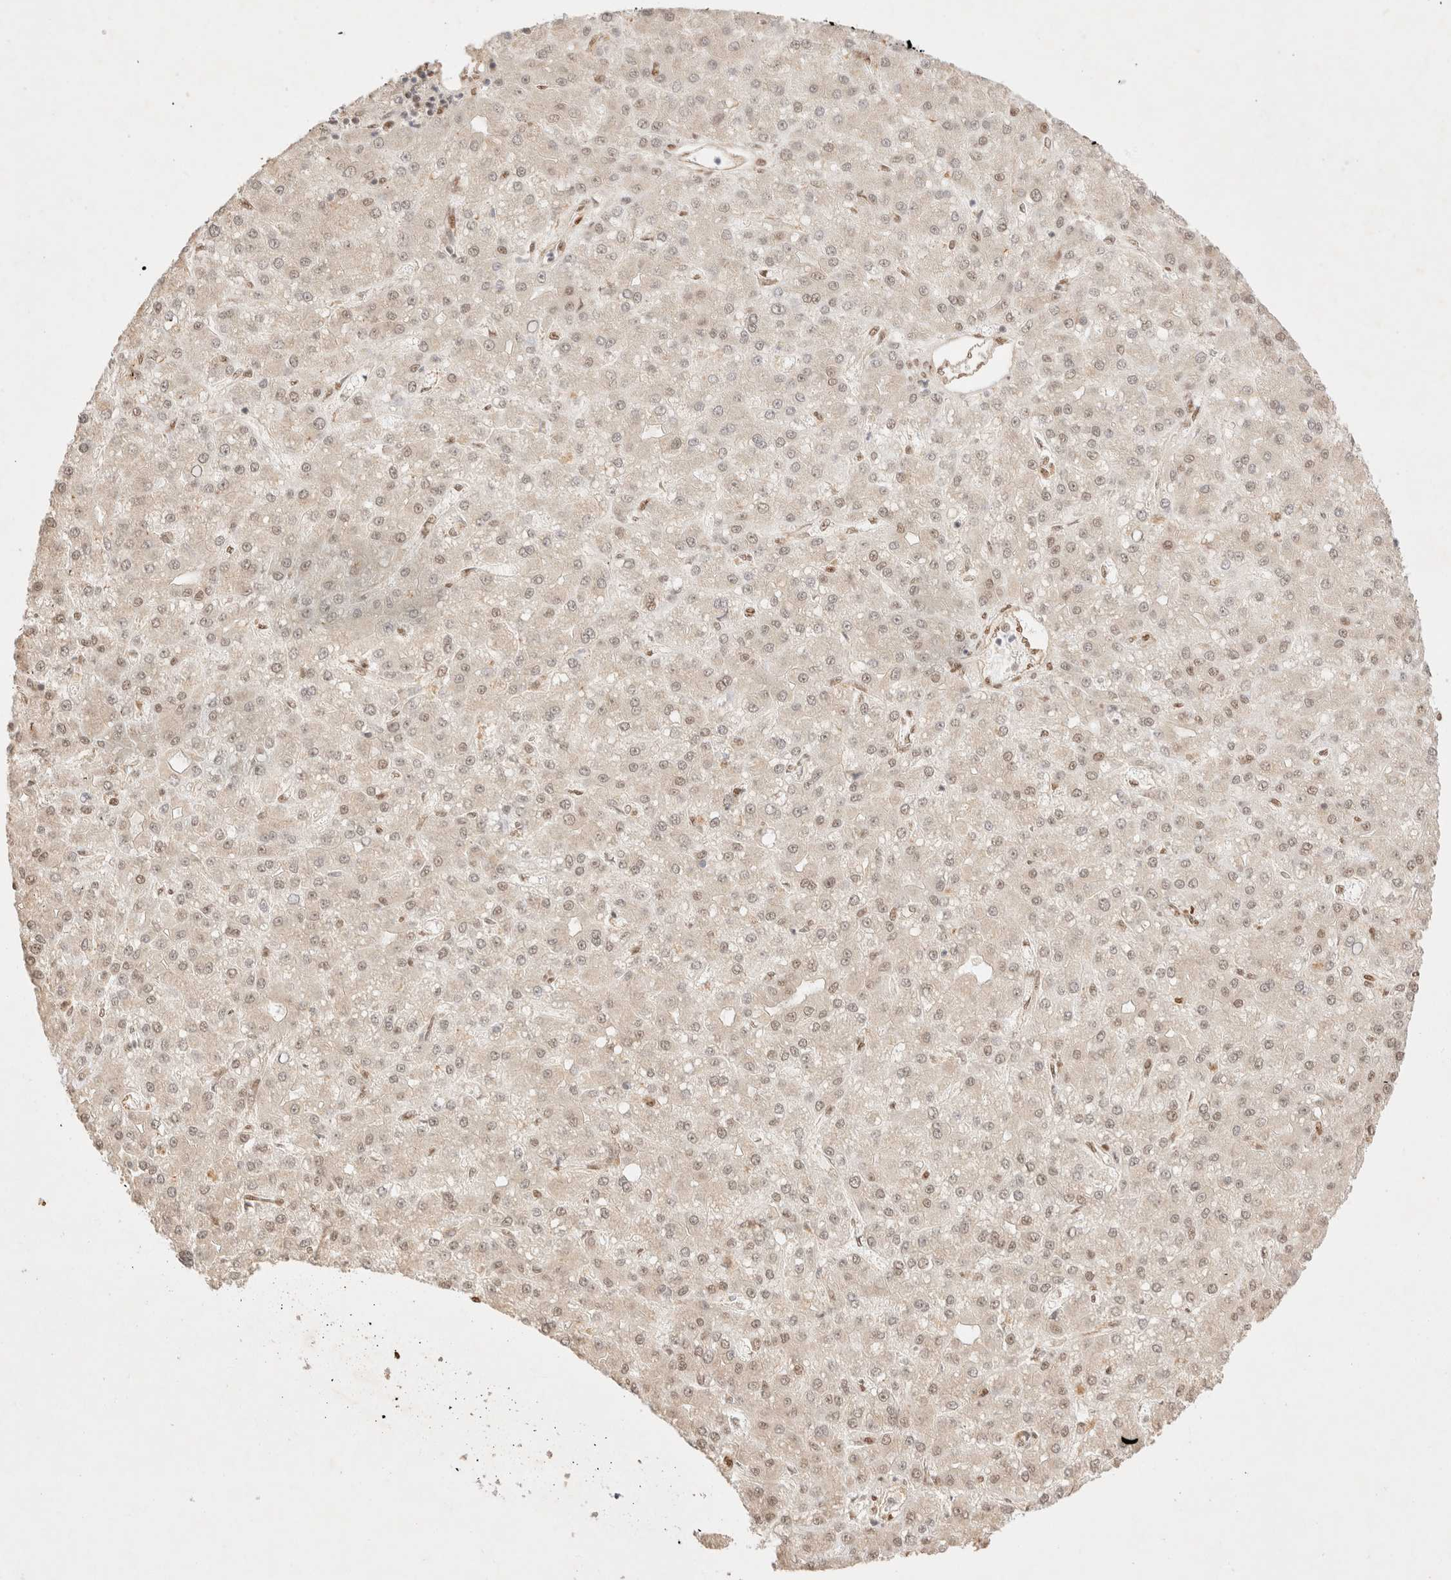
{"staining": {"intensity": "weak", "quantity": ">75%", "location": "nuclear"}, "tissue": "liver cancer", "cell_type": "Tumor cells", "image_type": "cancer", "snomed": [{"axis": "morphology", "description": "Carcinoma, Hepatocellular, NOS"}, {"axis": "topography", "description": "Liver"}], "caption": "Protein staining shows weak nuclear expression in about >75% of tumor cells in hepatocellular carcinoma (liver).", "gene": "ZNF768", "patient": {"sex": "male", "age": 67}}